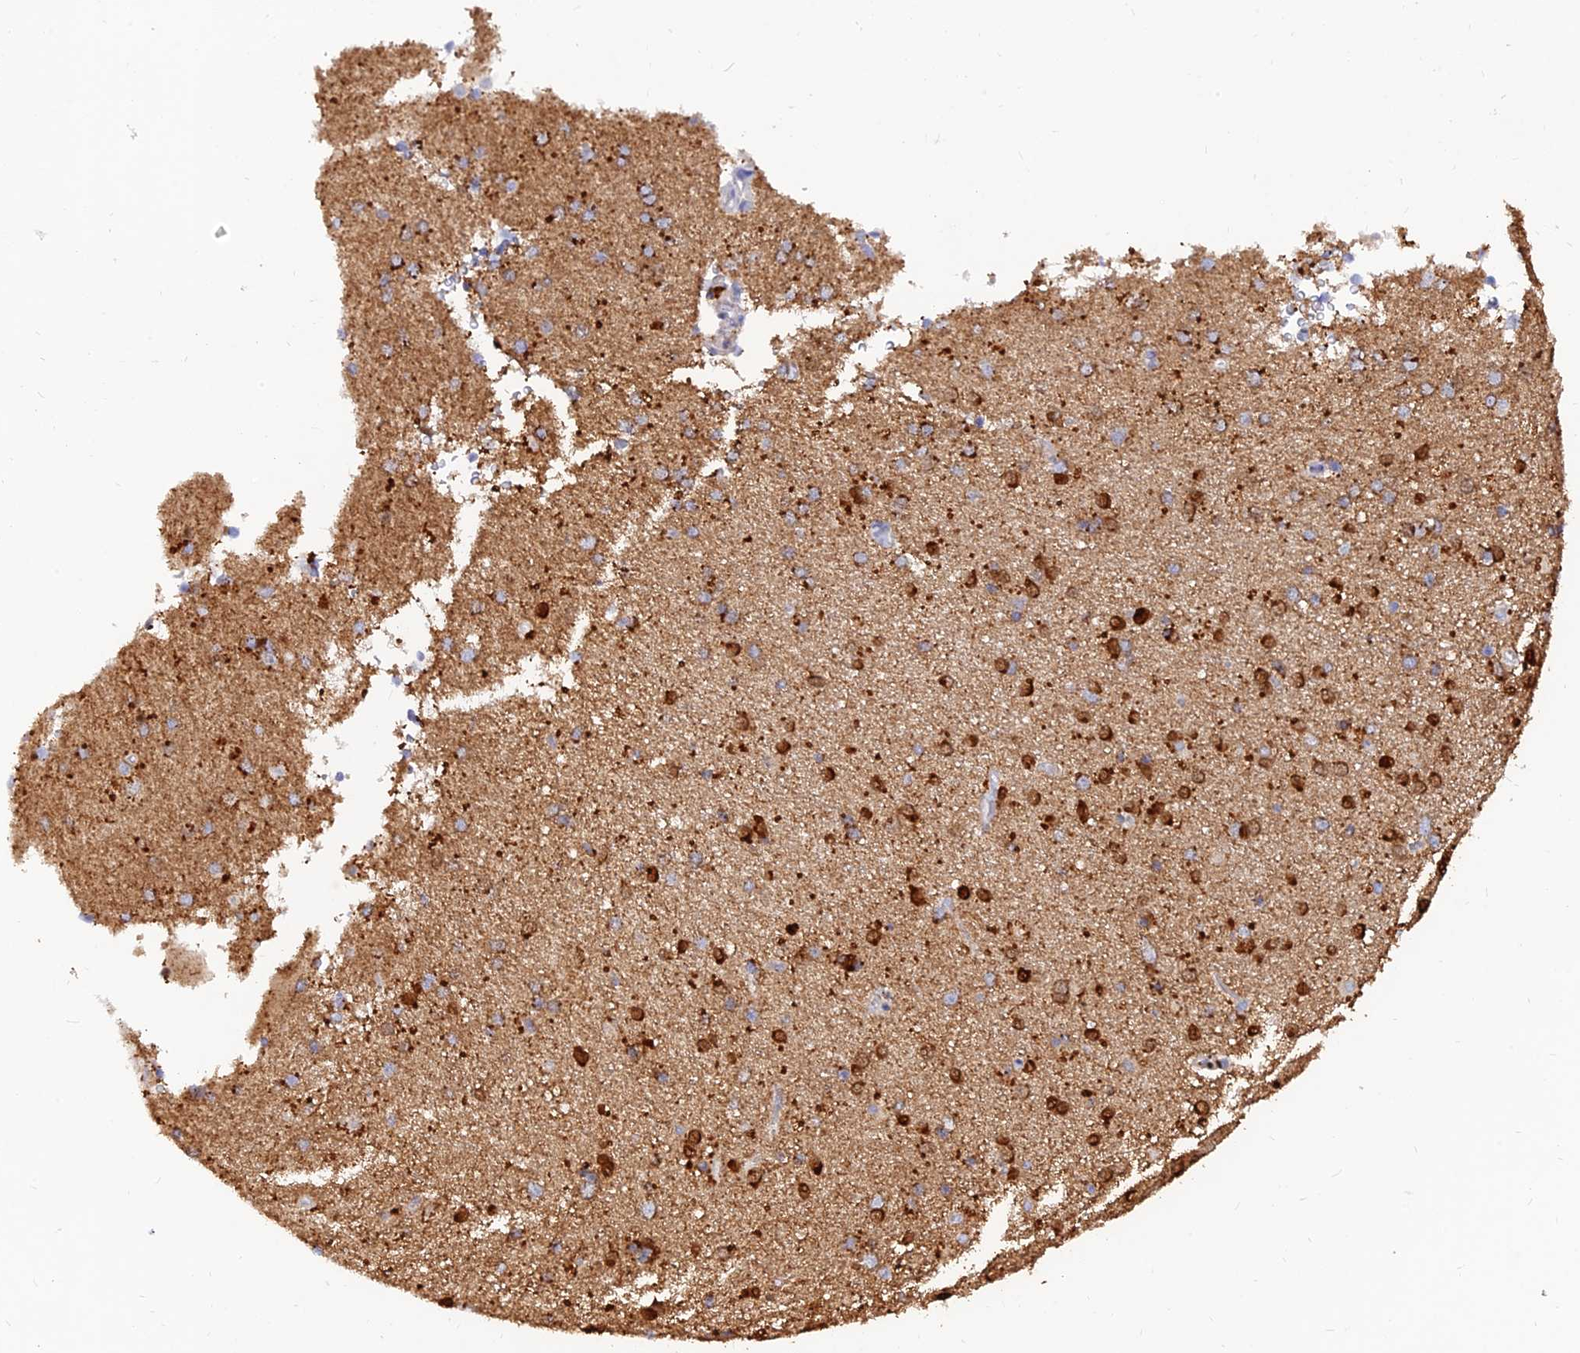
{"staining": {"intensity": "weak", "quantity": "25%-75%", "location": "cytoplasmic/membranous"}, "tissue": "cerebral cortex", "cell_type": "Endothelial cells", "image_type": "normal", "snomed": [{"axis": "morphology", "description": "Normal tissue, NOS"}, {"axis": "topography", "description": "Cerebral cortex"}], "caption": "Protein staining of unremarkable cerebral cortex exhibits weak cytoplasmic/membranous staining in approximately 25%-75% of endothelial cells.", "gene": "ACSM5", "patient": {"sex": "male", "age": 62}}